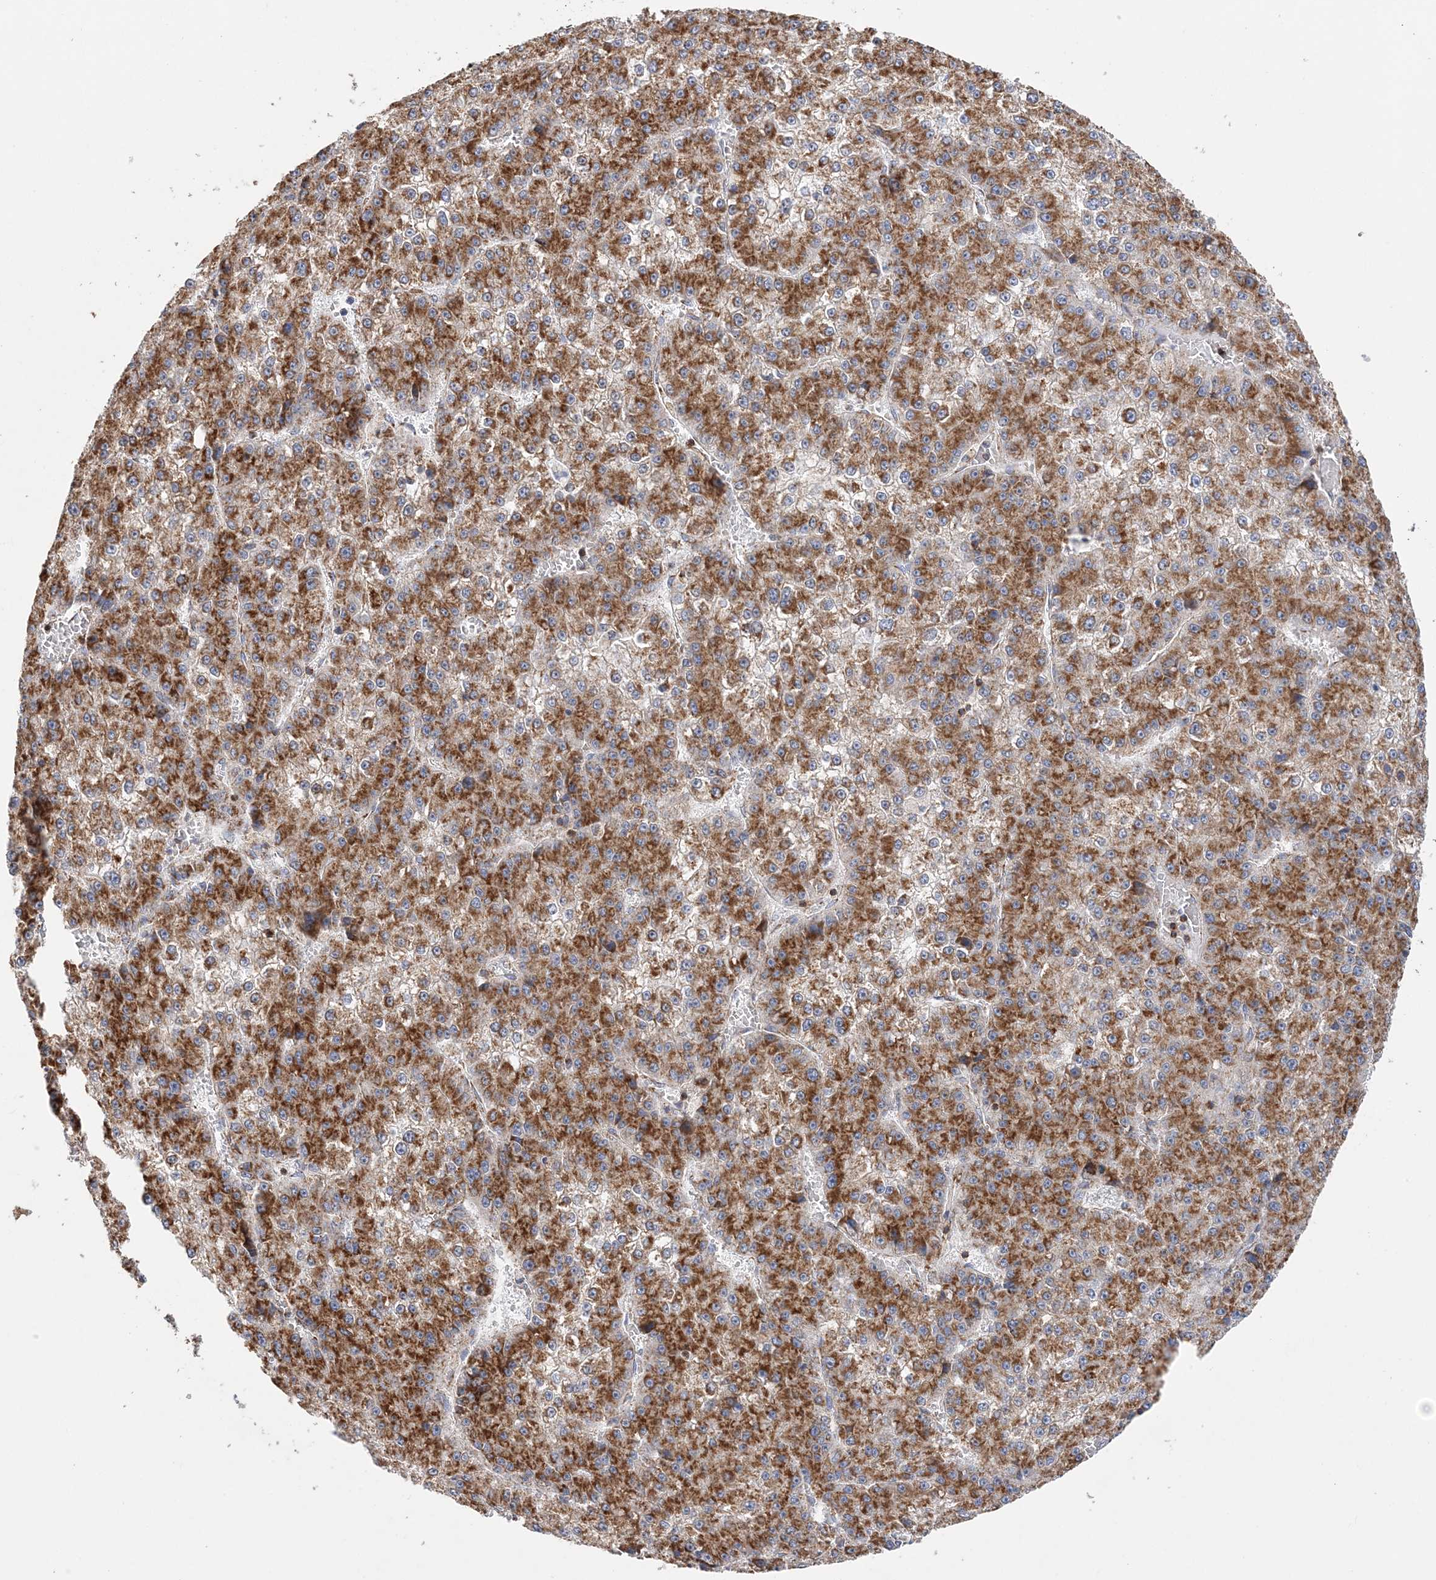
{"staining": {"intensity": "strong", "quantity": ">75%", "location": "cytoplasmic/membranous"}, "tissue": "liver cancer", "cell_type": "Tumor cells", "image_type": "cancer", "snomed": [{"axis": "morphology", "description": "Carcinoma, Hepatocellular, NOS"}, {"axis": "topography", "description": "Liver"}], "caption": "Immunohistochemistry (IHC) photomicrograph of liver hepatocellular carcinoma stained for a protein (brown), which shows high levels of strong cytoplasmic/membranous expression in about >75% of tumor cells.", "gene": "TTC32", "patient": {"sex": "female", "age": 73}}